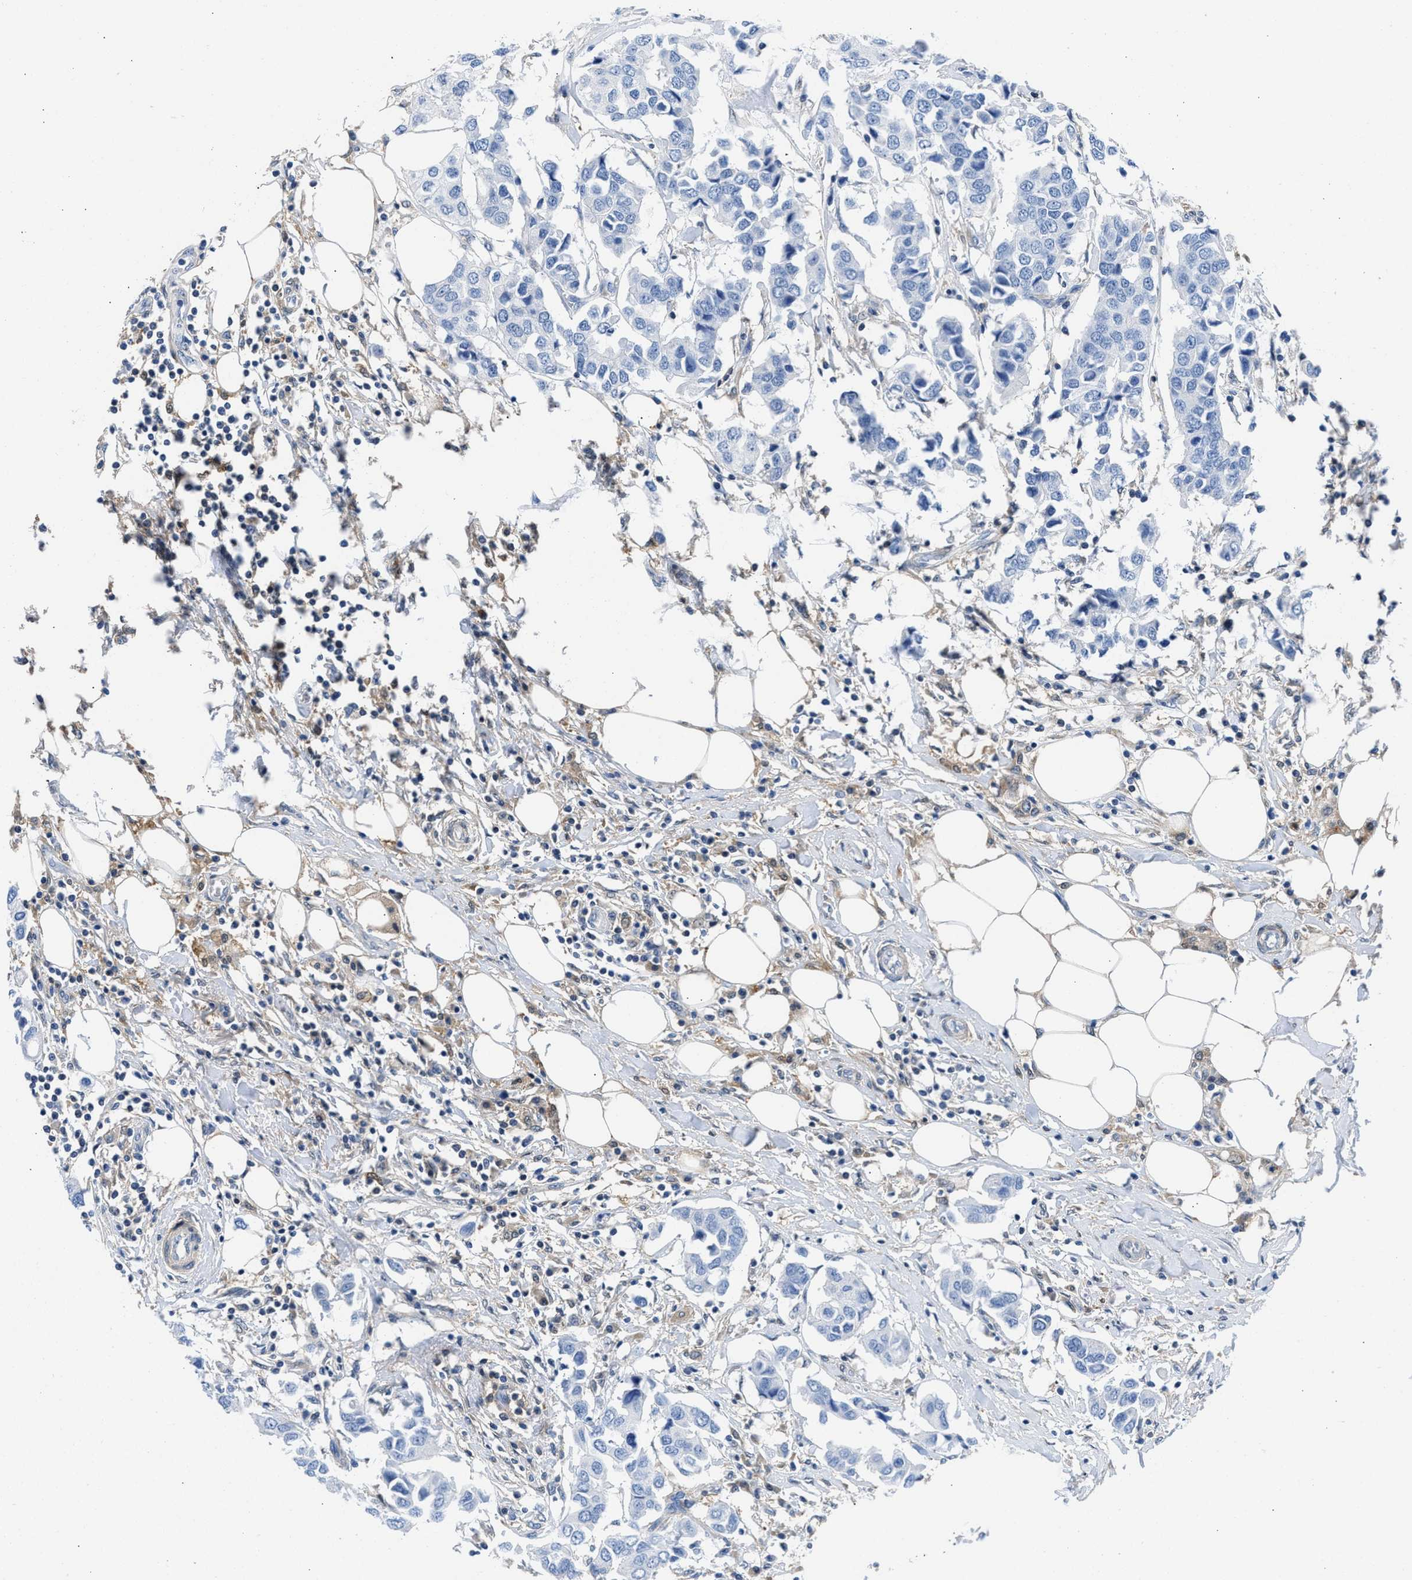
{"staining": {"intensity": "negative", "quantity": "none", "location": "none"}, "tissue": "breast cancer", "cell_type": "Tumor cells", "image_type": "cancer", "snomed": [{"axis": "morphology", "description": "Duct carcinoma"}, {"axis": "topography", "description": "Breast"}], "caption": "High magnification brightfield microscopy of breast cancer (invasive ductal carcinoma) stained with DAB (3,3'-diaminobenzidine) (brown) and counterstained with hematoxylin (blue): tumor cells show no significant expression.", "gene": "CBR1", "patient": {"sex": "female", "age": 80}}